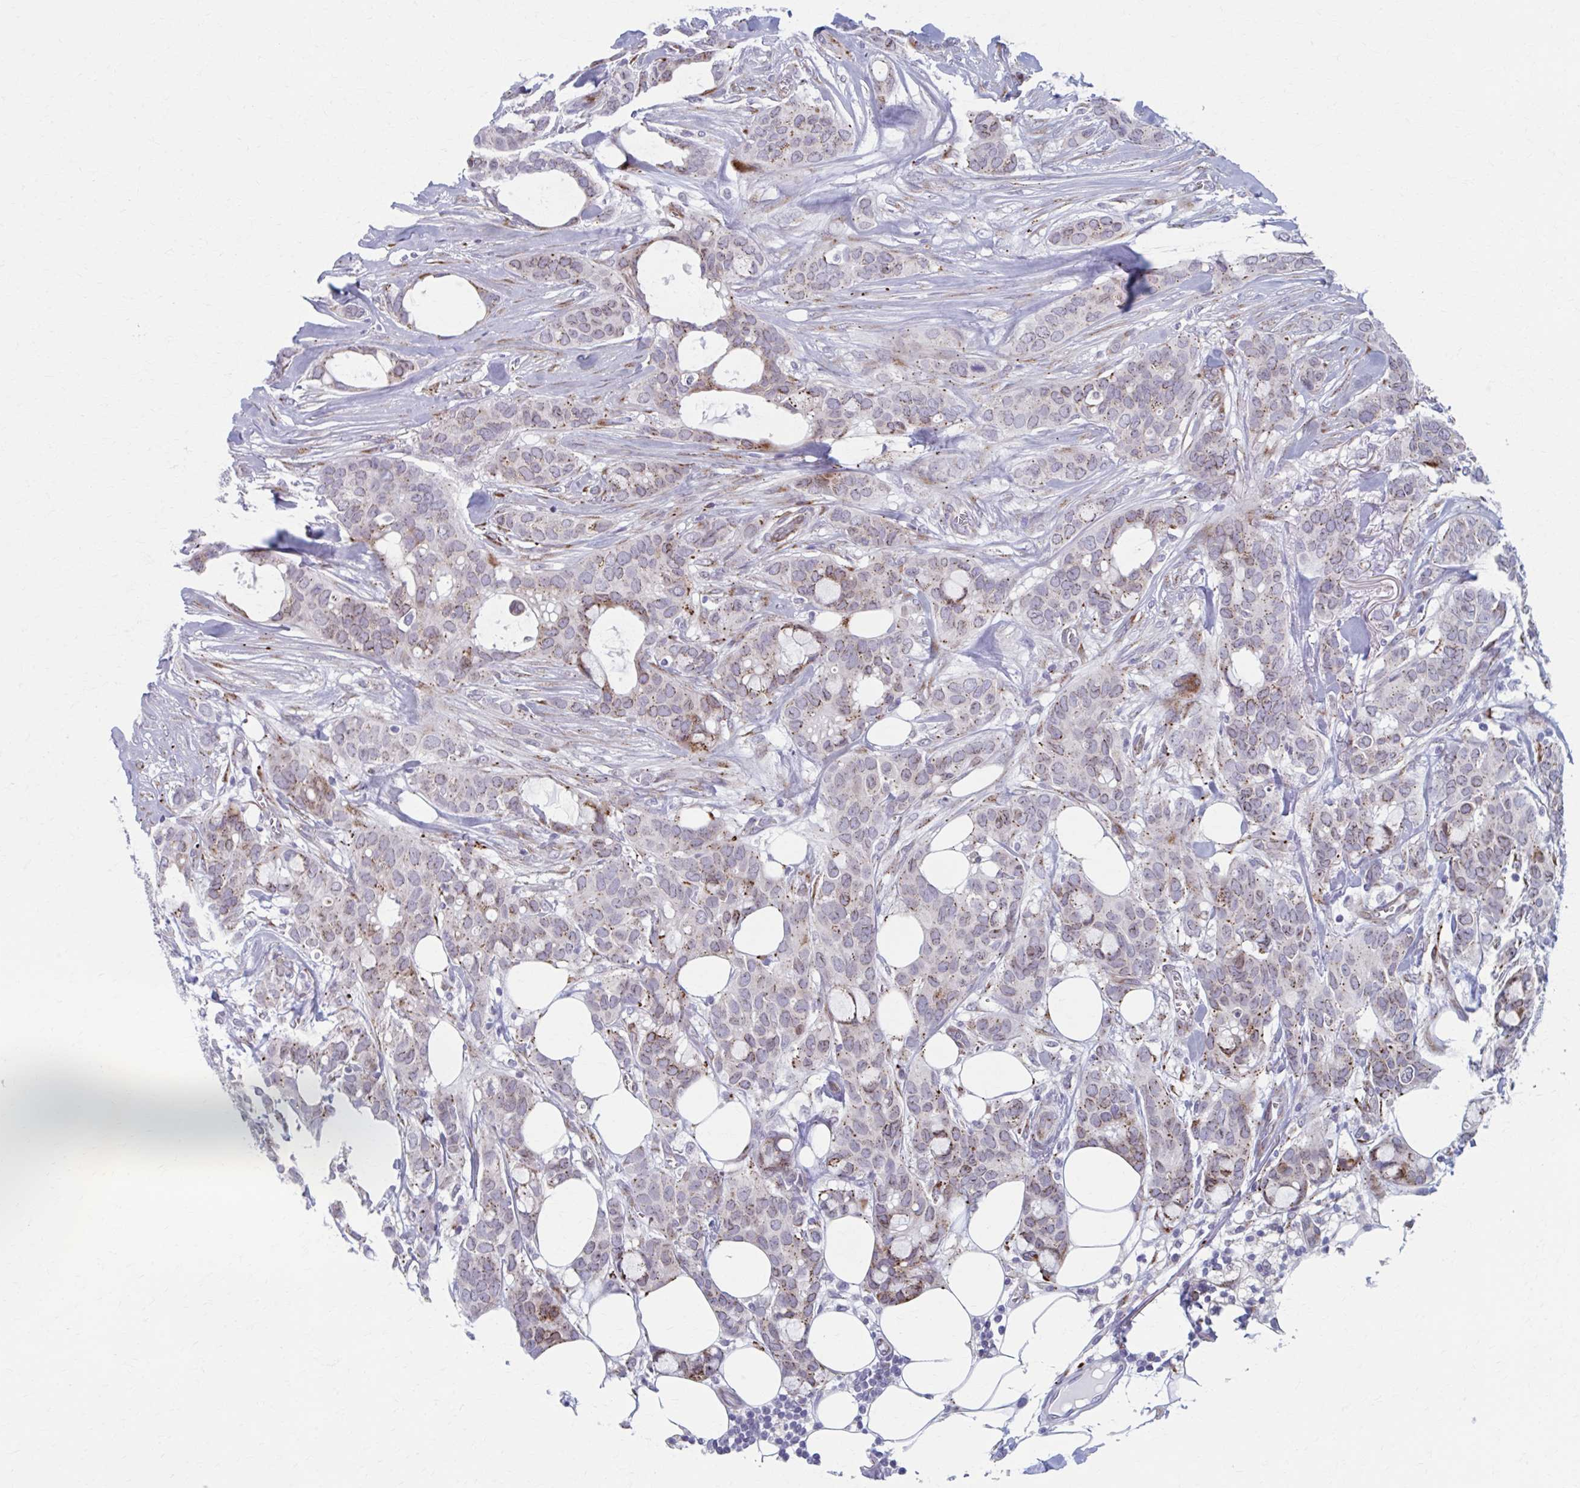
{"staining": {"intensity": "weak", "quantity": "25%-75%", "location": "cytoplasmic/membranous"}, "tissue": "breast cancer", "cell_type": "Tumor cells", "image_type": "cancer", "snomed": [{"axis": "morphology", "description": "Duct carcinoma"}, {"axis": "topography", "description": "Breast"}], "caption": "A brown stain labels weak cytoplasmic/membranous expression of a protein in breast invasive ductal carcinoma tumor cells. The protein of interest is shown in brown color, while the nuclei are stained blue.", "gene": "OLFM2", "patient": {"sex": "female", "age": 84}}